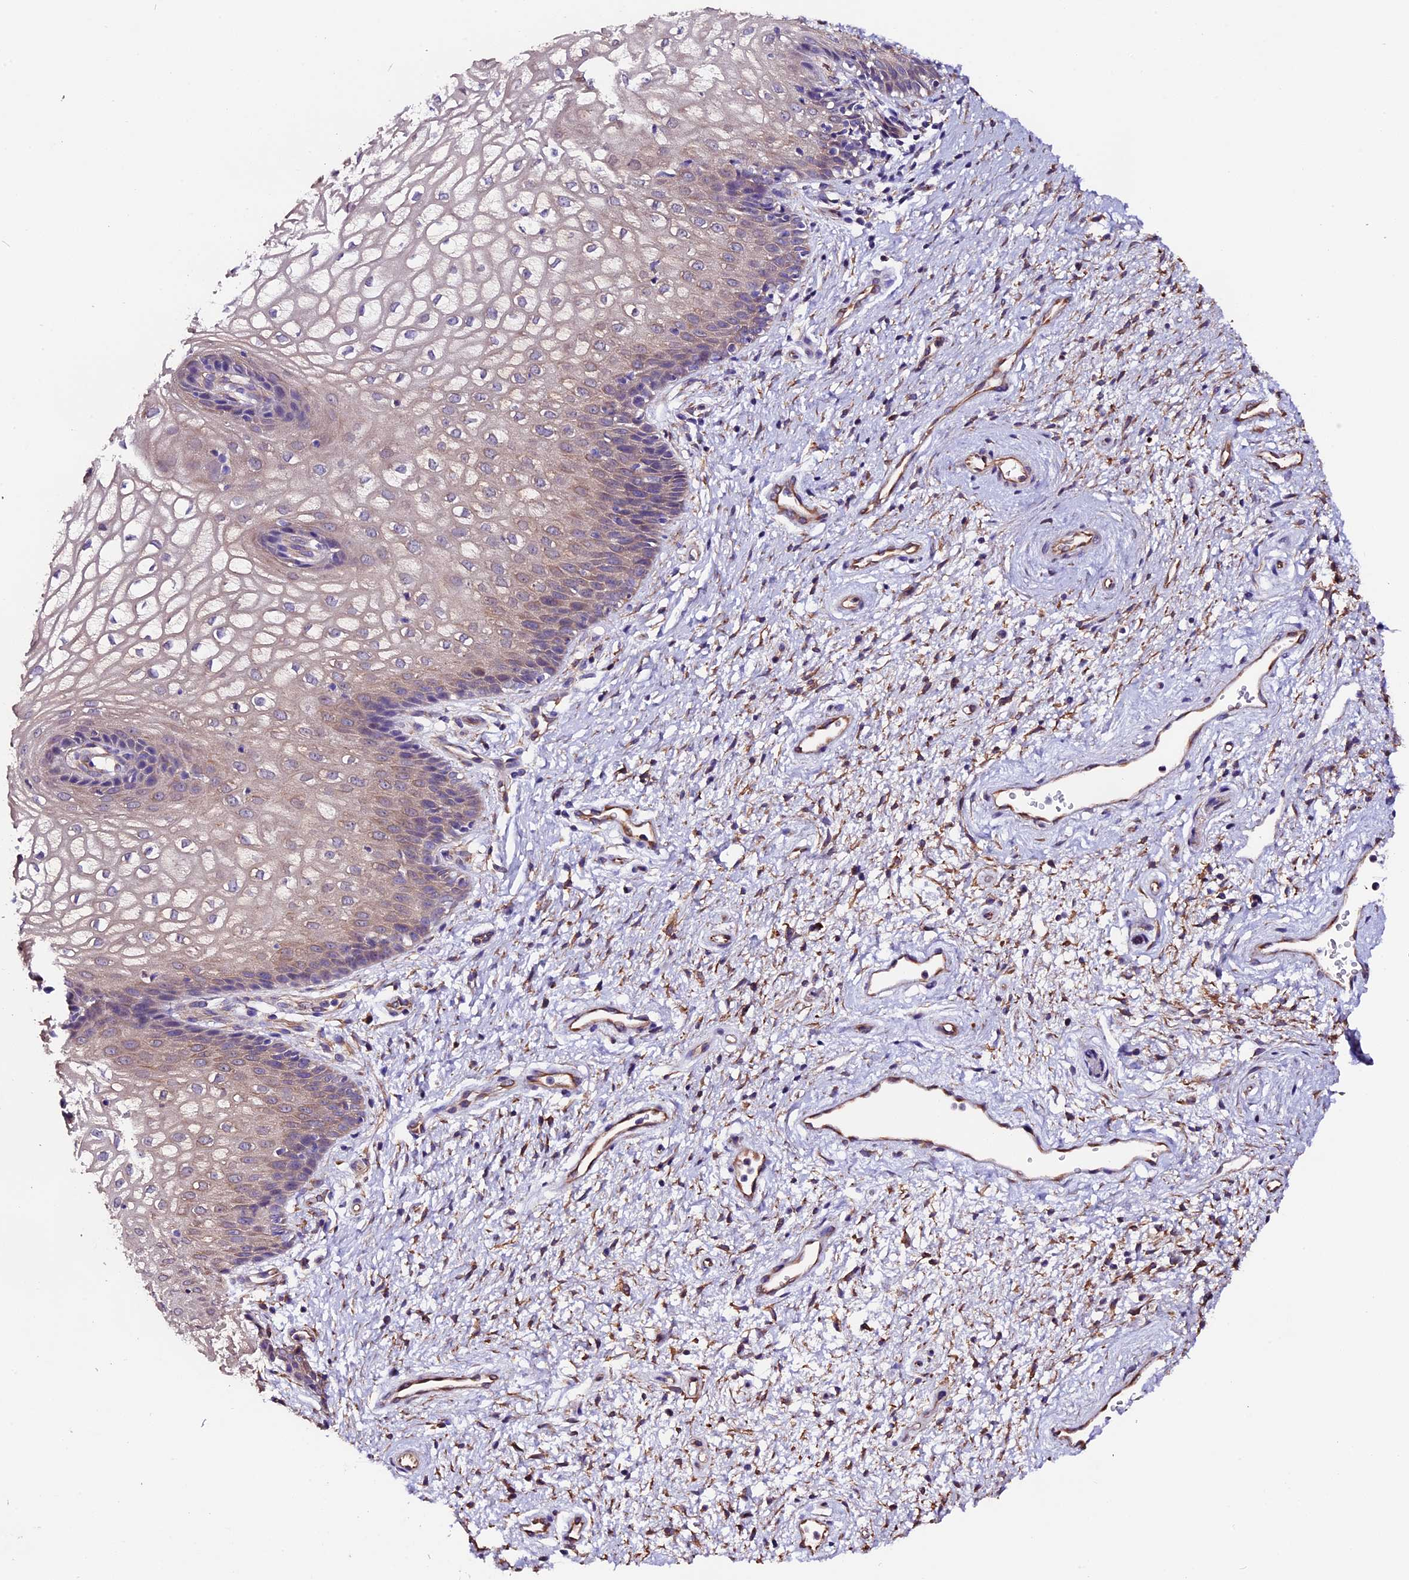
{"staining": {"intensity": "moderate", "quantity": "25%-75%", "location": "cytoplasmic/membranous"}, "tissue": "vagina", "cell_type": "Squamous epithelial cells", "image_type": "normal", "snomed": [{"axis": "morphology", "description": "Normal tissue, NOS"}, {"axis": "topography", "description": "Vagina"}], "caption": "The photomicrograph reveals staining of unremarkable vagina, revealing moderate cytoplasmic/membranous protein positivity (brown color) within squamous epithelial cells. The protein is stained brown, and the nuclei are stained in blue (DAB (3,3'-diaminobenzidine) IHC with brightfield microscopy, high magnification).", "gene": "CLN5", "patient": {"sex": "female", "age": 34}}